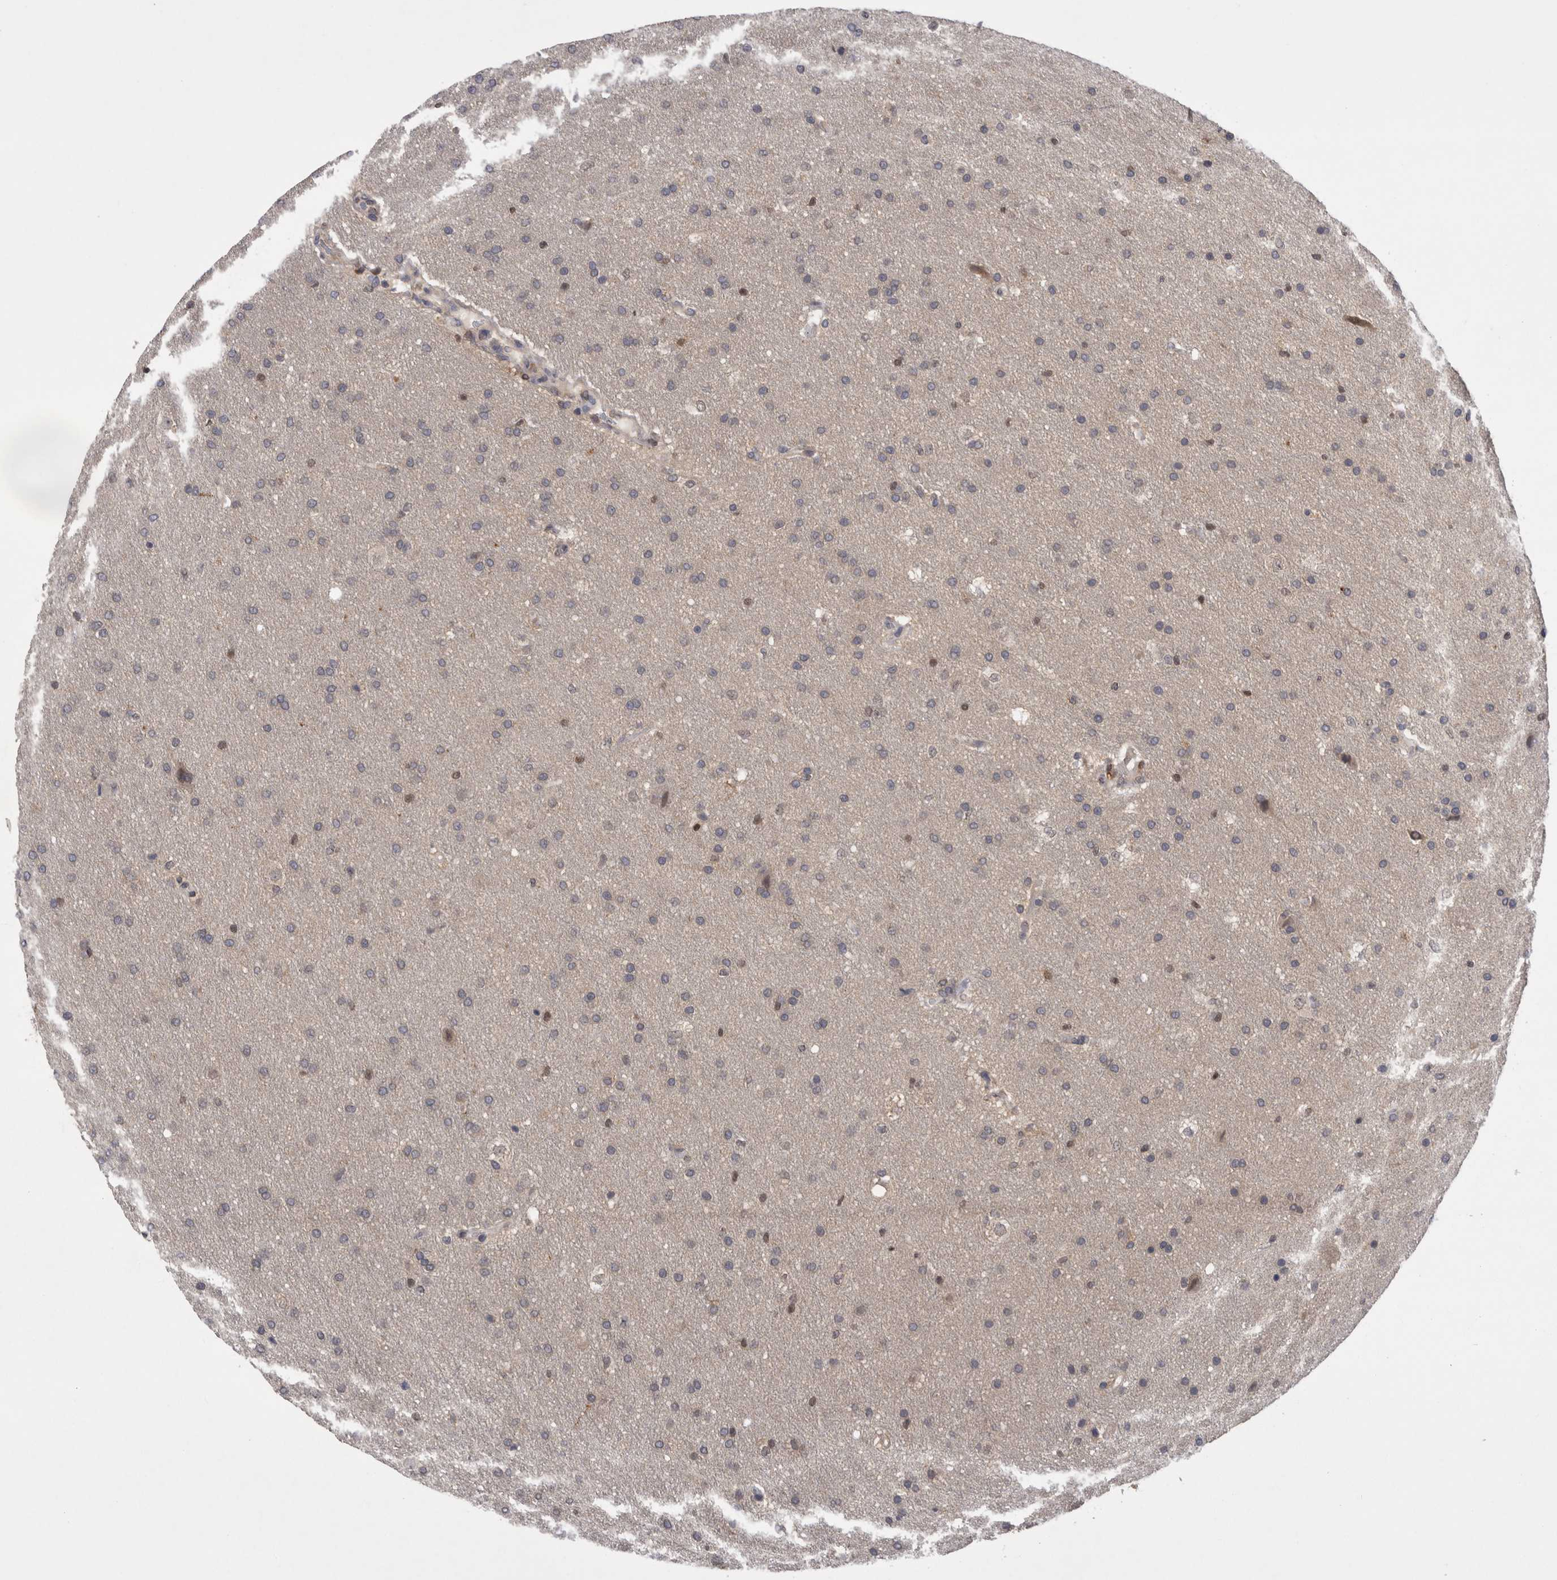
{"staining": {"intensity": "weak", "quantity": "<25%", "location": "nuclear"}, "tissue": "glioma", "cell_type": "Tumor cells", "image_type": "cancer", "snomed": [{"axis": "morphology", "description": "Glioma, malignant, Low grade"}, {"axis": "topography", "description": "Brain"}], "caption": "There is no significant expression in tumor cells of malignant glioma (low-grade).", "gene": "NFATC2", "patient": {"sex": "female", "age": 37}}